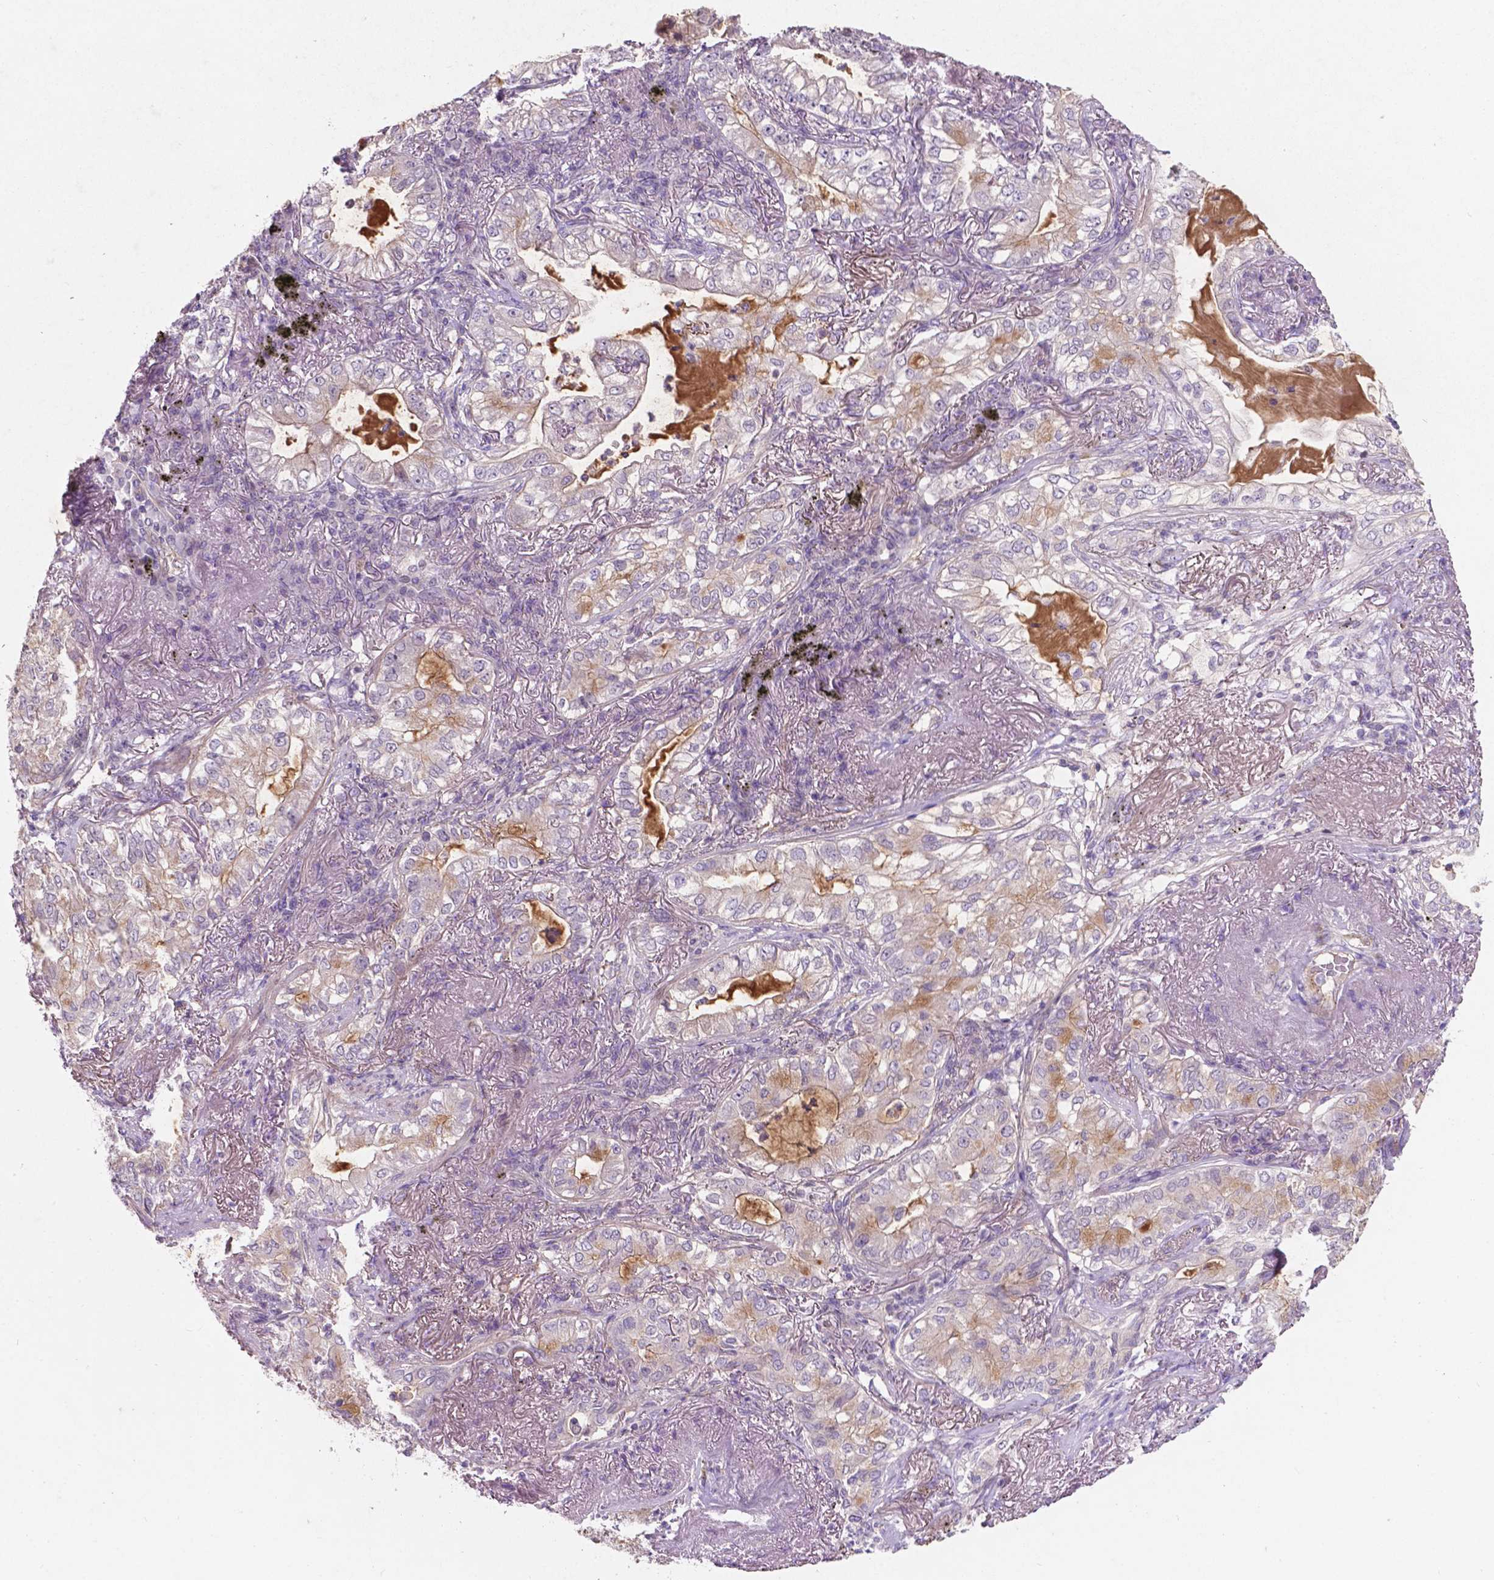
{"staining": {"intensity": "negative", "quantity": "none", "location": "none"}, "tissue": "lung cancer", "cell_type": "Tumor cells", "image_type": "cancer", "snomed": [{"axis": "morphology", "description": "Adenocarcinoma, NOS"}, {"axis": "topography", "description": "Lung"}], "caption": "Immunohistochemistry (IHC) micrograph of neoplastic tissue: lung cancer (adenocarcinoma) stained with DAB reveals no significant protein positivity in tumor cells.", "gene": "ARL5C", "patient": {"sex": "female", "age": 73}}